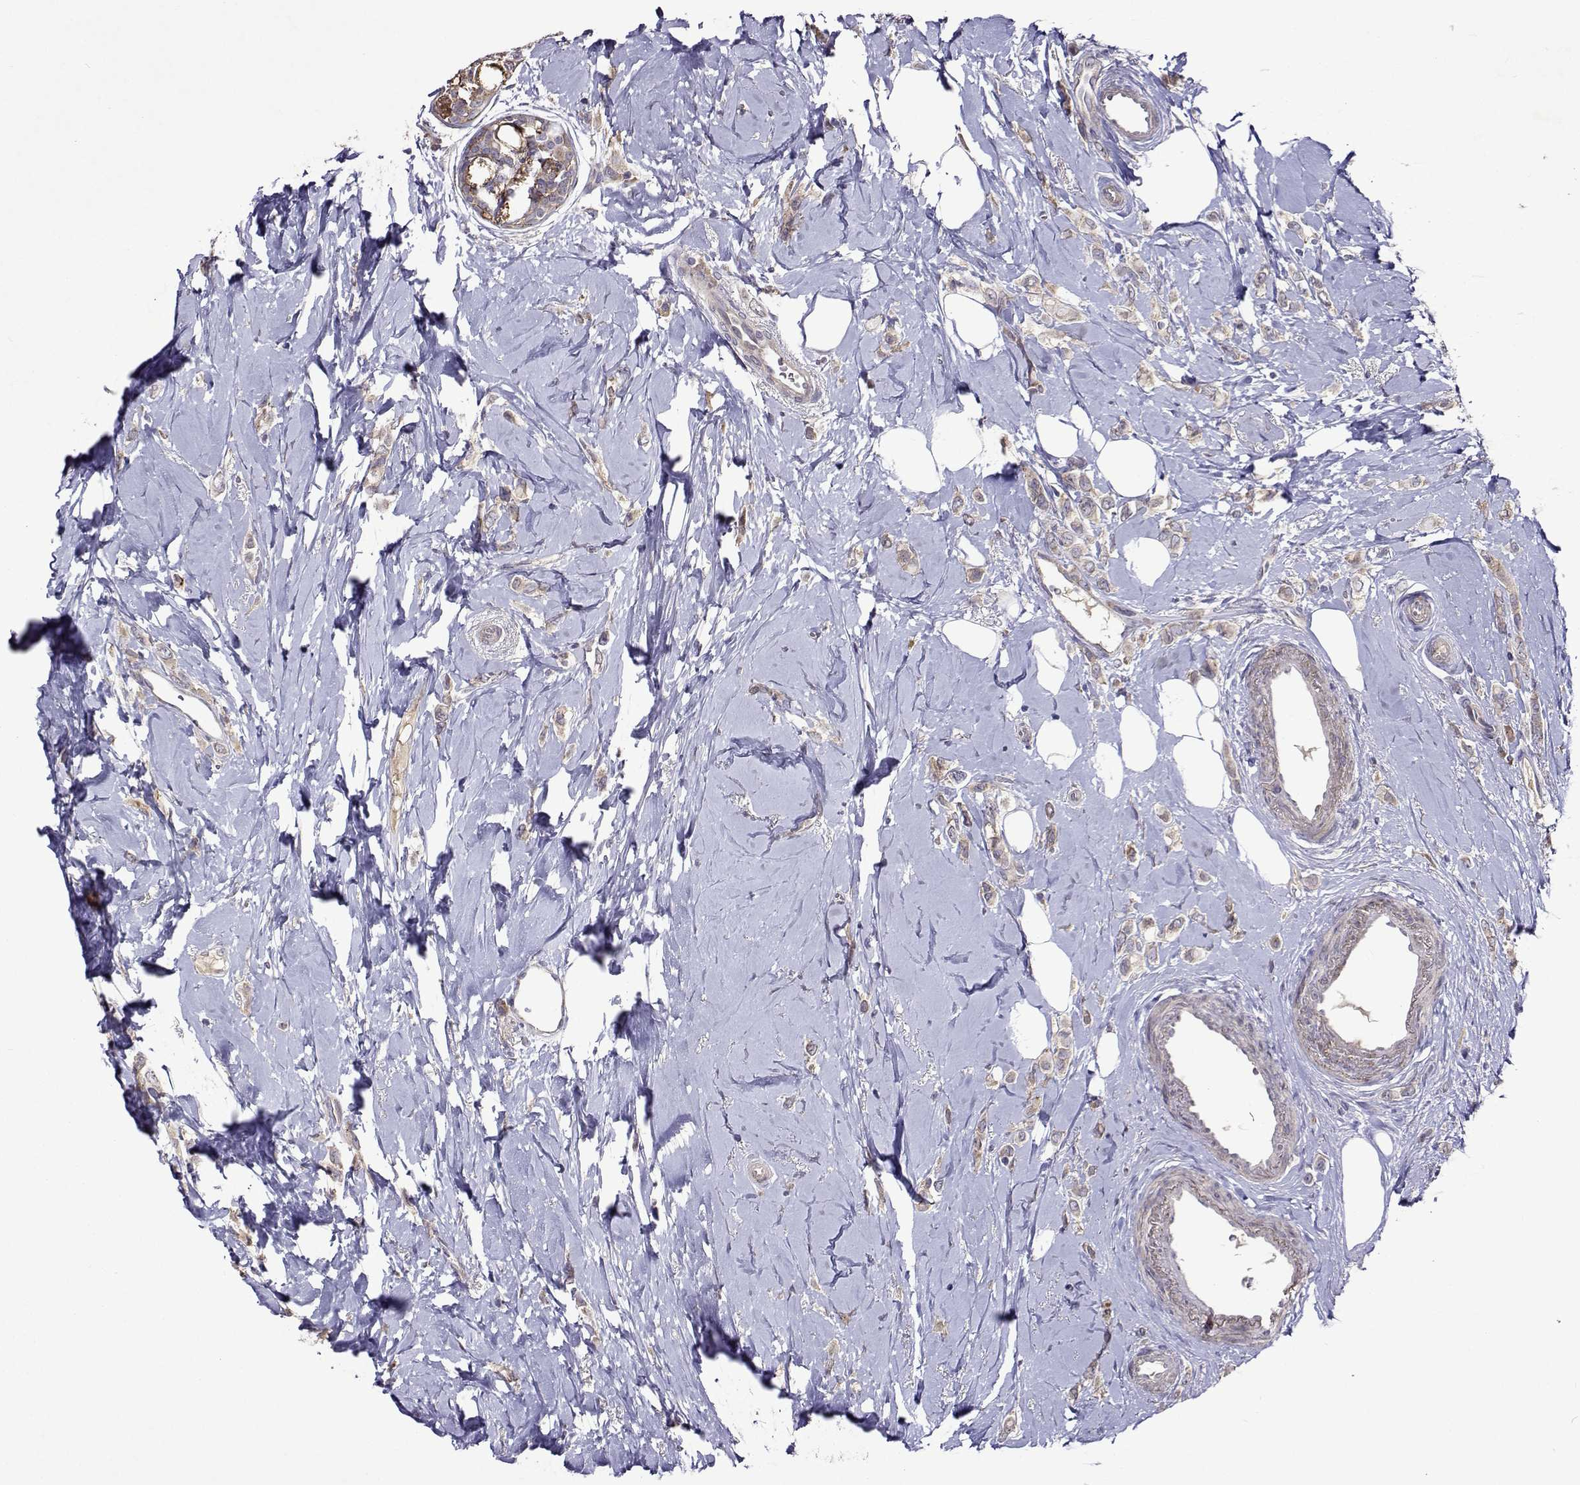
{"staining": {"intensity": "negative", "quantity": "none", "location": "none"}, "tissue": "breast cancer", "cell_type": "Tumor cells", "image_type": "cancer", "snomed": [{"axis": "morphology", "description": "Lobular carcinoma"}, {"axis": "topography", "description": "Breast"}], "caption": "IHC histopathology image of lobular carcinoma (breast) stained for a protein (brown), which demonstrates no positivity in tumor cells.", "gene": "TARBP2", "patient": {"sex": "female", "age": 66}}